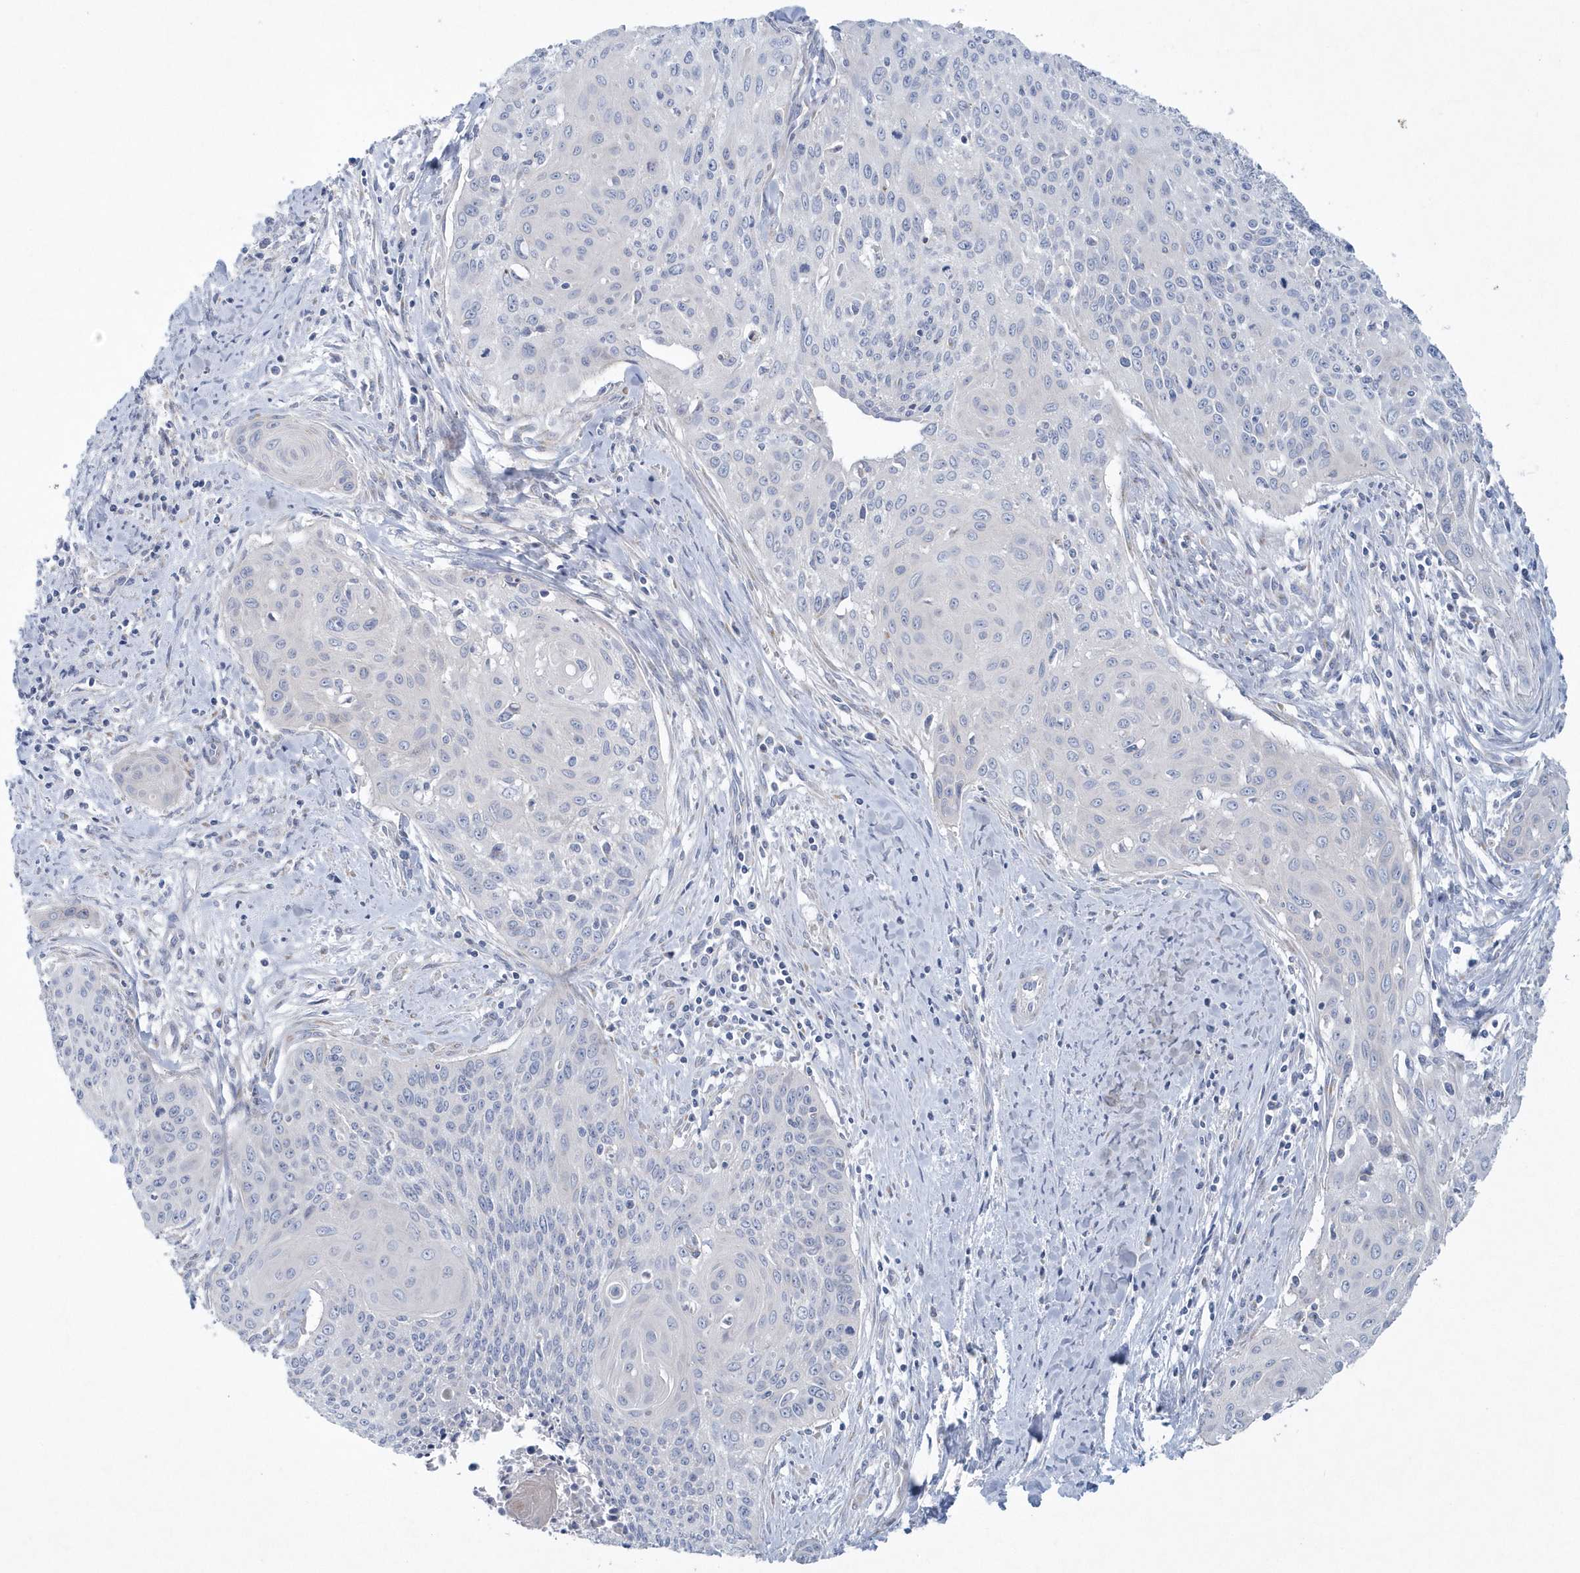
{"staining": {"intensity": "negative", "quantity": "none", "location": "none"}, "tissue": "cervical cancer", "cell_type": "Tumor cells", "image_type": "cancer", "snomed": [{"axis": "morphology", "description": "Squamous cell carcinoma, NOS"}, {"axis": "topography", "description": "Cervix"}], "caption": "Human cervical cancer stained for a protein using IHC displays no expression in tumor cells.", "gene": "SPATA18", "patient": {"sex": "female", "age": 55}}